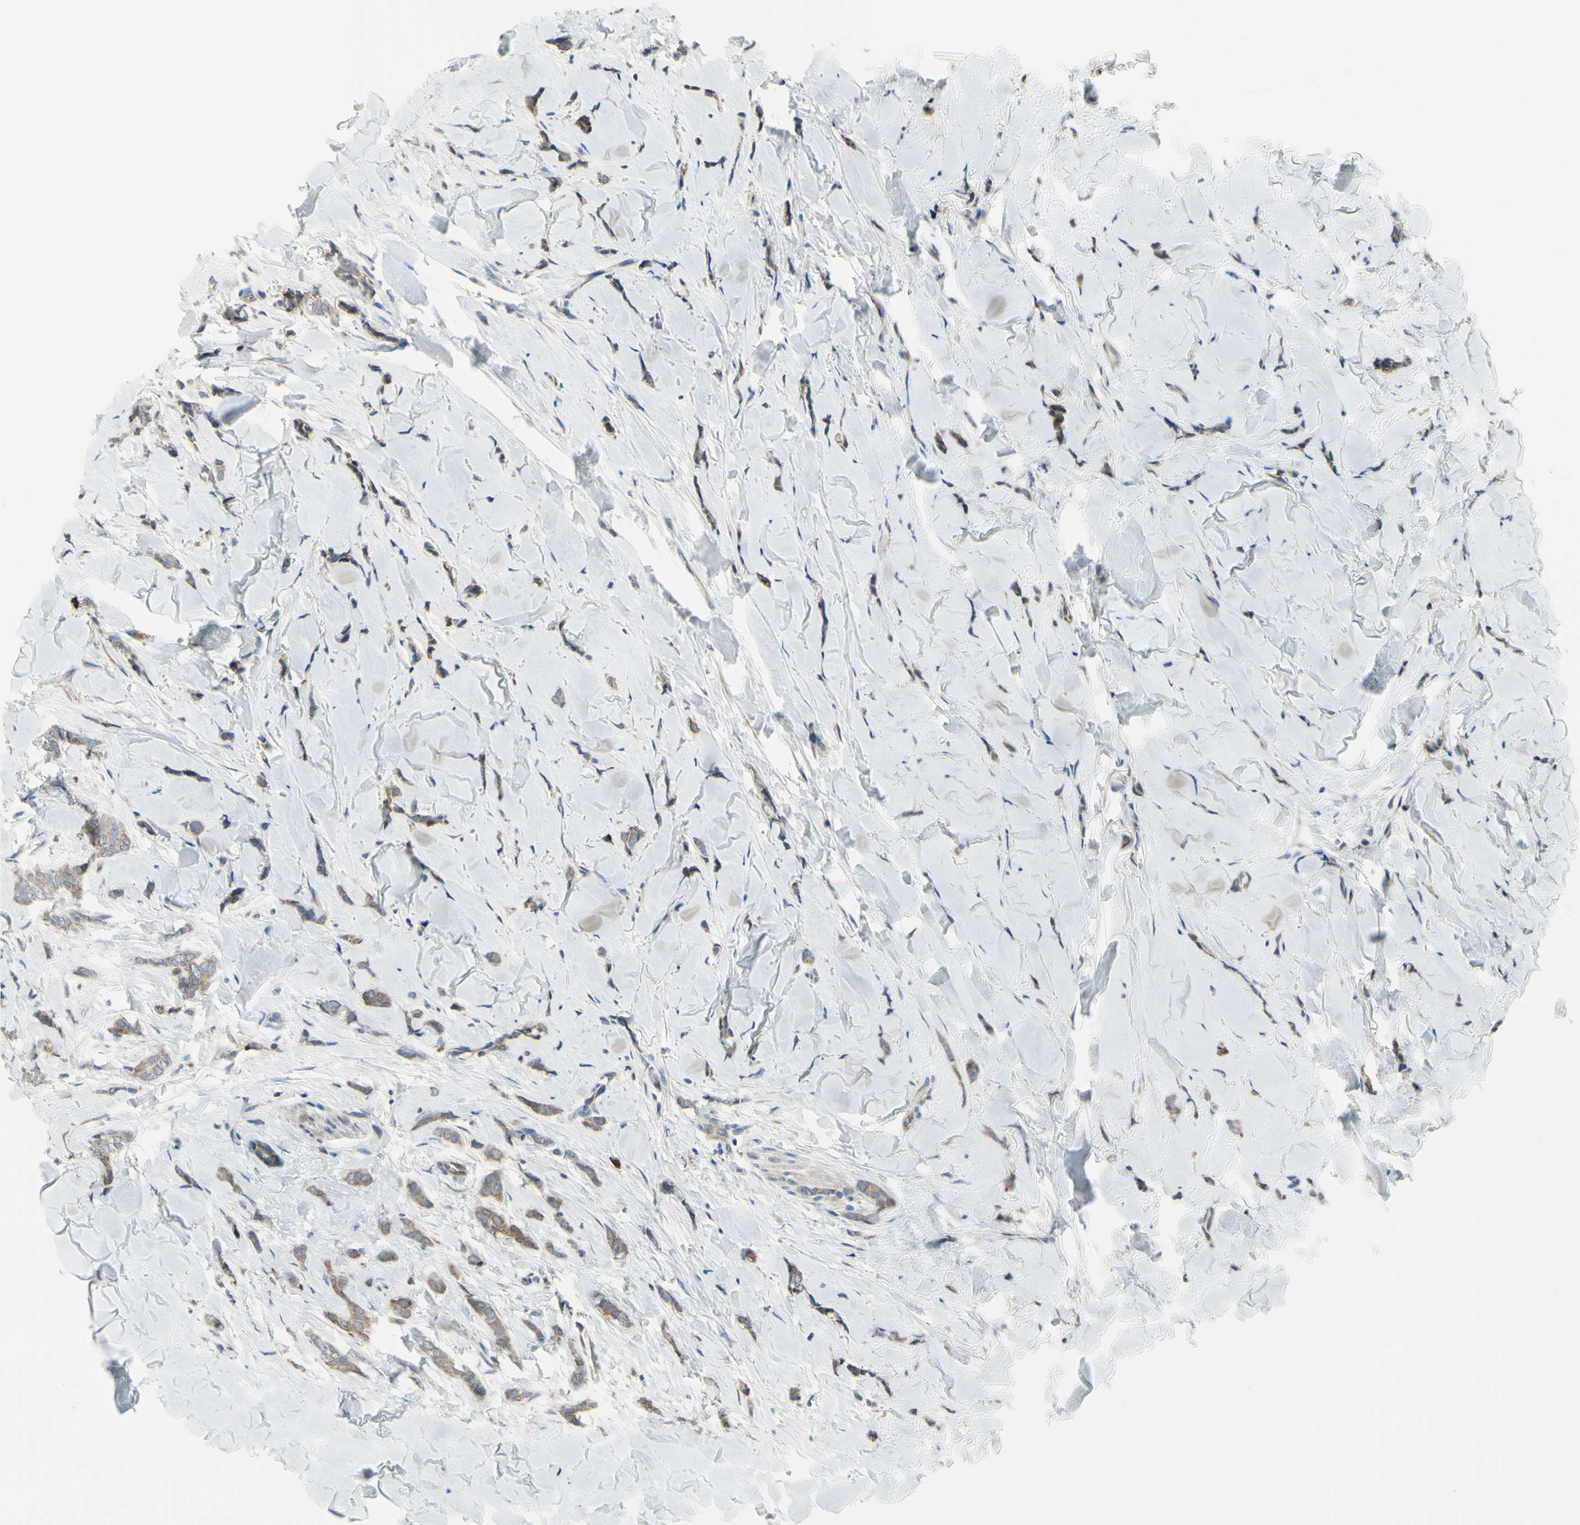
{"staining": {"intensity": "moderate", "quantity": ">75%", "location": "cytoplasmic/membranous"}, "tissue": "breast cancer", "cell_type": "Tumor cells", "image_type": "cancer", "snomed": [{"axis": "morphology", "description": "Lobular carcinoma"}, {"axis": "topography", "description": "Skin"}, {"axis": "topography", "description": "Breast"}], "caption": "Protein expression analysis of breast cancer (lobular carcinoma) shows moderate cytoplasmic/membranous positivity in approximately >75% of tumor cells.", "gene": "SELENOS", "patient": {"sex": "female", "age": 46}}